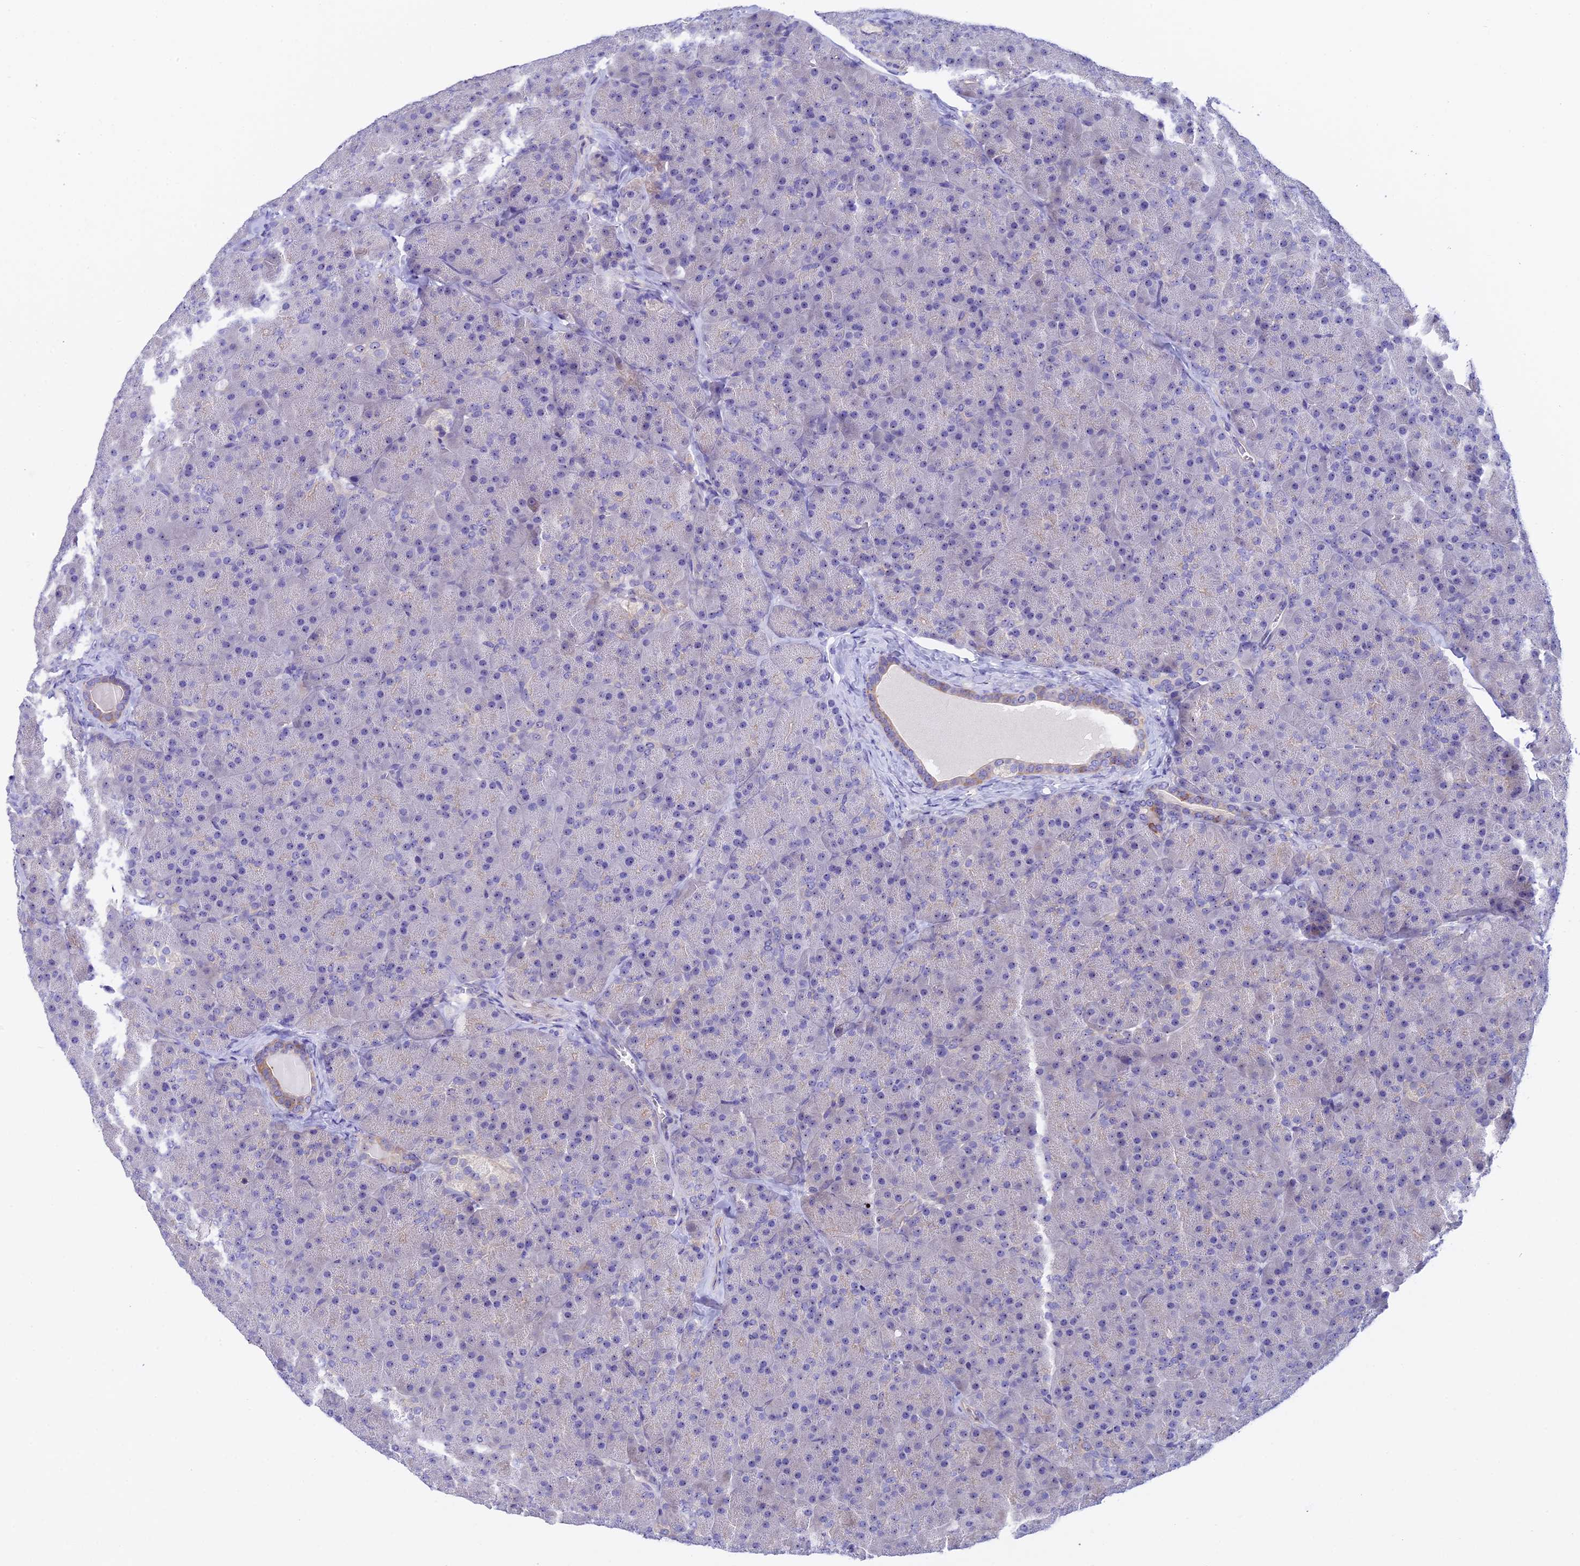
{"staining": {"intensity": "weak", "quantity": "<25%", "location": "cytoplasmic/membranous"}, "tissue": "pancreas", "cell_type": "Exocrine glandular cells", "image_type": "normal", "snomed": [{"axis": "morphology", "description": "Normal tissue, NOS"}, {"axis": "topography", "description": "Pancreas"}], "caption": "Human pancreas stained for a protein using immunohistochemistry (IHC) reveals no staining in exocrine glandular cells.", "gene": "DUSP29", "patient": {"sex": "male", "age": 36}}